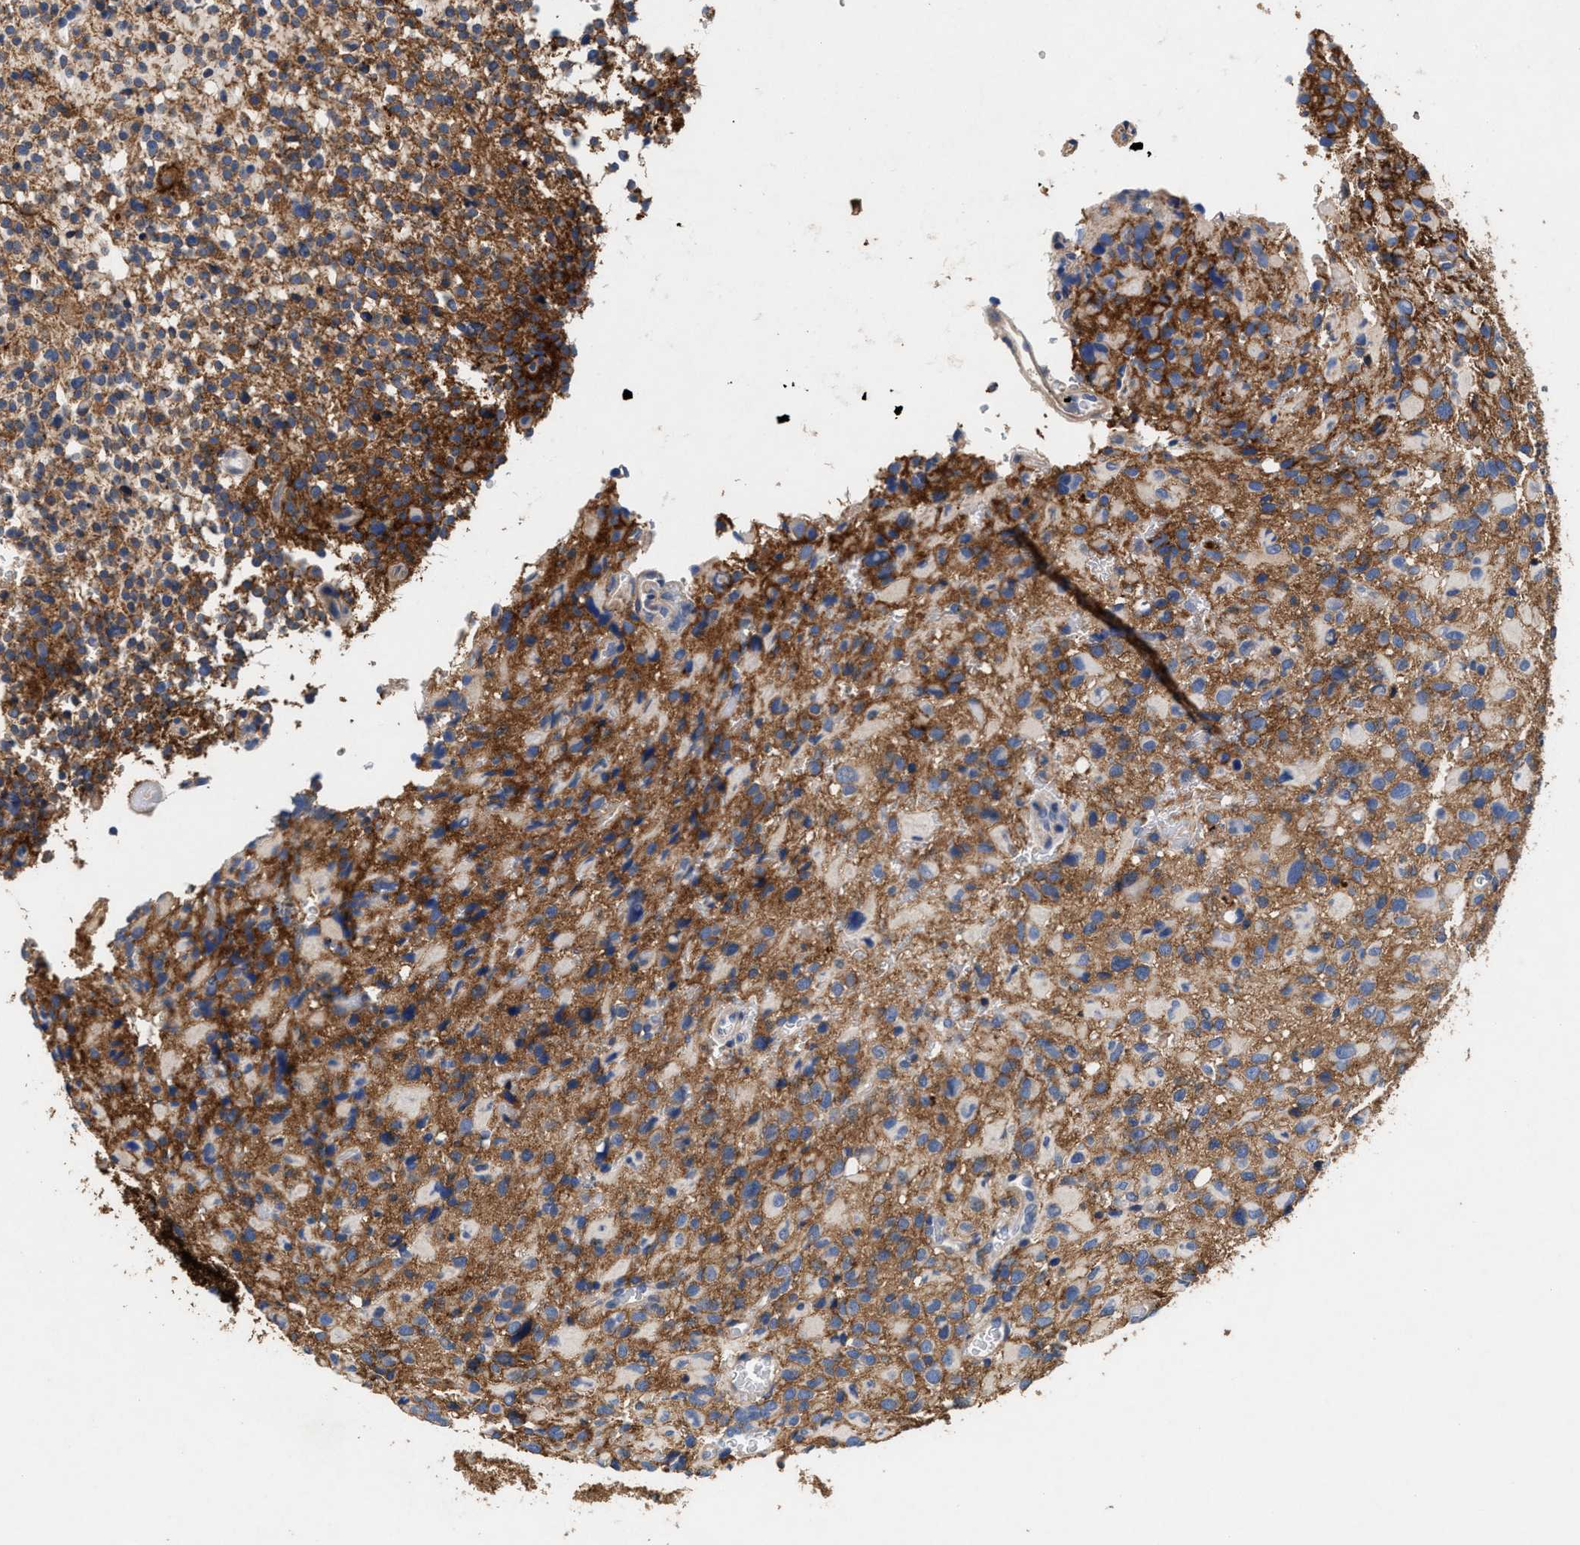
{"staining": {"intensity": "moderate", "quantity": "25%-75%", "location": "cytoplasmic/membranous"}, "tissue": "glioma", "cell_type": "Tumor cells", "image_type": "cancer", "snomed": [{"axis": "morphology", "description": "Glioma, malignant, High grade"}, {"axis": "topography", "description": "Brain"}], "caption": "Human malignant high-grade glioma stained with a protein marker displays moderate staining in tumor cells.", "gene": "GNAI3", "patient": {"sex": "male", "age": 48}}